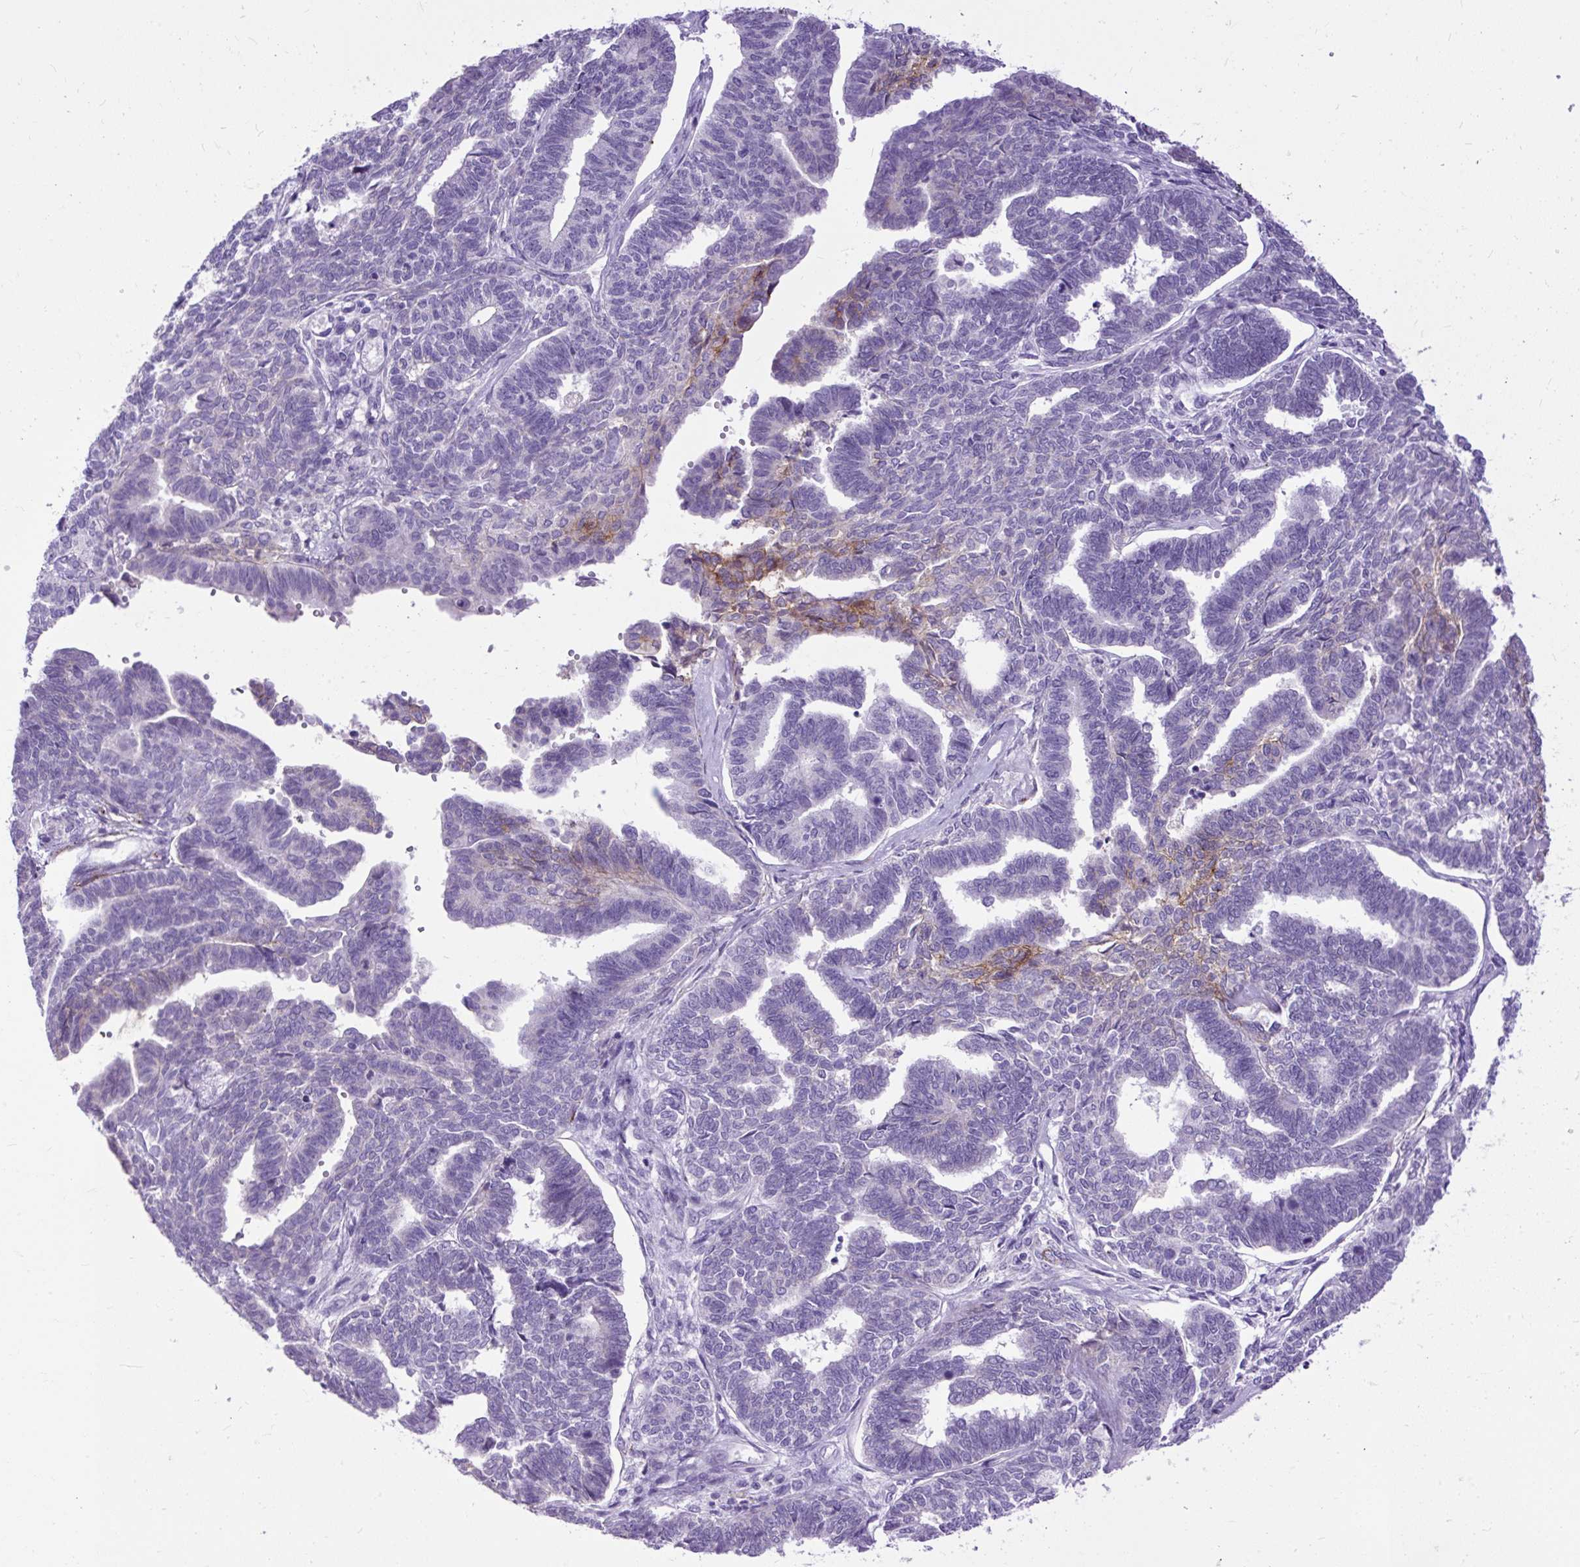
{"staining": {"intensity": "moderate", "quantity": "<25%", "location": "cytoplasmic/membranous"}, "tissue": "endometrial cancer", "cell_type": "Tumor cells", "image_type": "cancer", "snomed": [{"axis": "morphology", "description": "Adenocarcinoma, NOS"}, {"axis": "topography", "description": "Endometrium"}], "caption": "Protein analysis of endometrial cancer (adenocarcinoma) tissue displays moderate cytoplasmic/membranous staining in about <25% of tumor cells. (DAB = brown stain, brightfield microscopy at high magnification).", "gene": "ZNF256", "patient": {"sex": "female", "age": 70}}